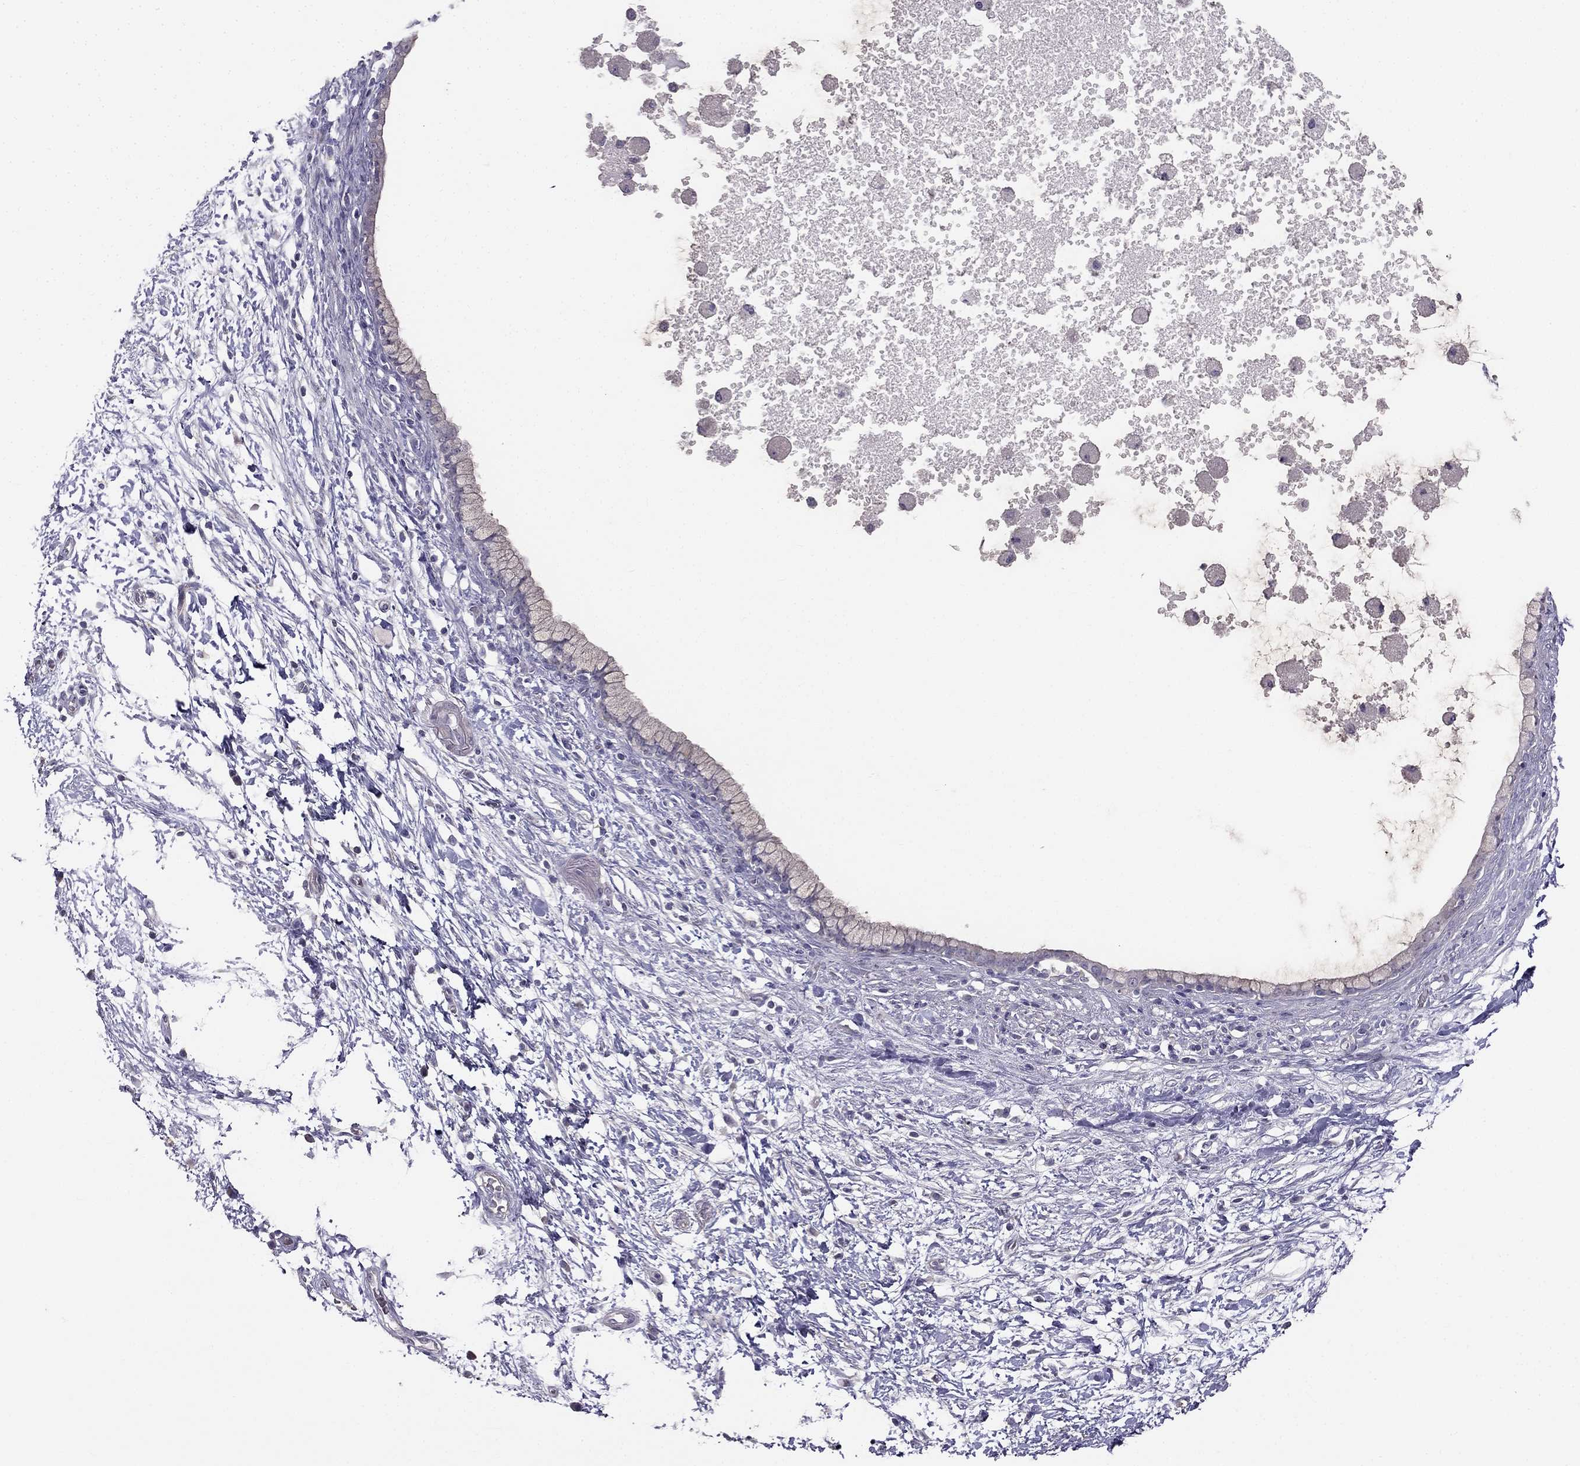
{"staining": {"intensity": "weak", "quantity": "<25%", "location": "cytoplasmic/membranous"}, "tissue": "pancreatic cancer", "cell_type": "Tumor cells", "image_type": "cancer", "snomed": [{"axis": "morphology", "description": "Adenocarcinoma, NOS"}, {"axis": "topography", "description": "Pancreas"}], "caption": "Tumor cells are negative for brown protein staining in pancreatic adenocarcinoma.", "gene": "HSFX1", "patient": {"sex": "female", "age": 72}}